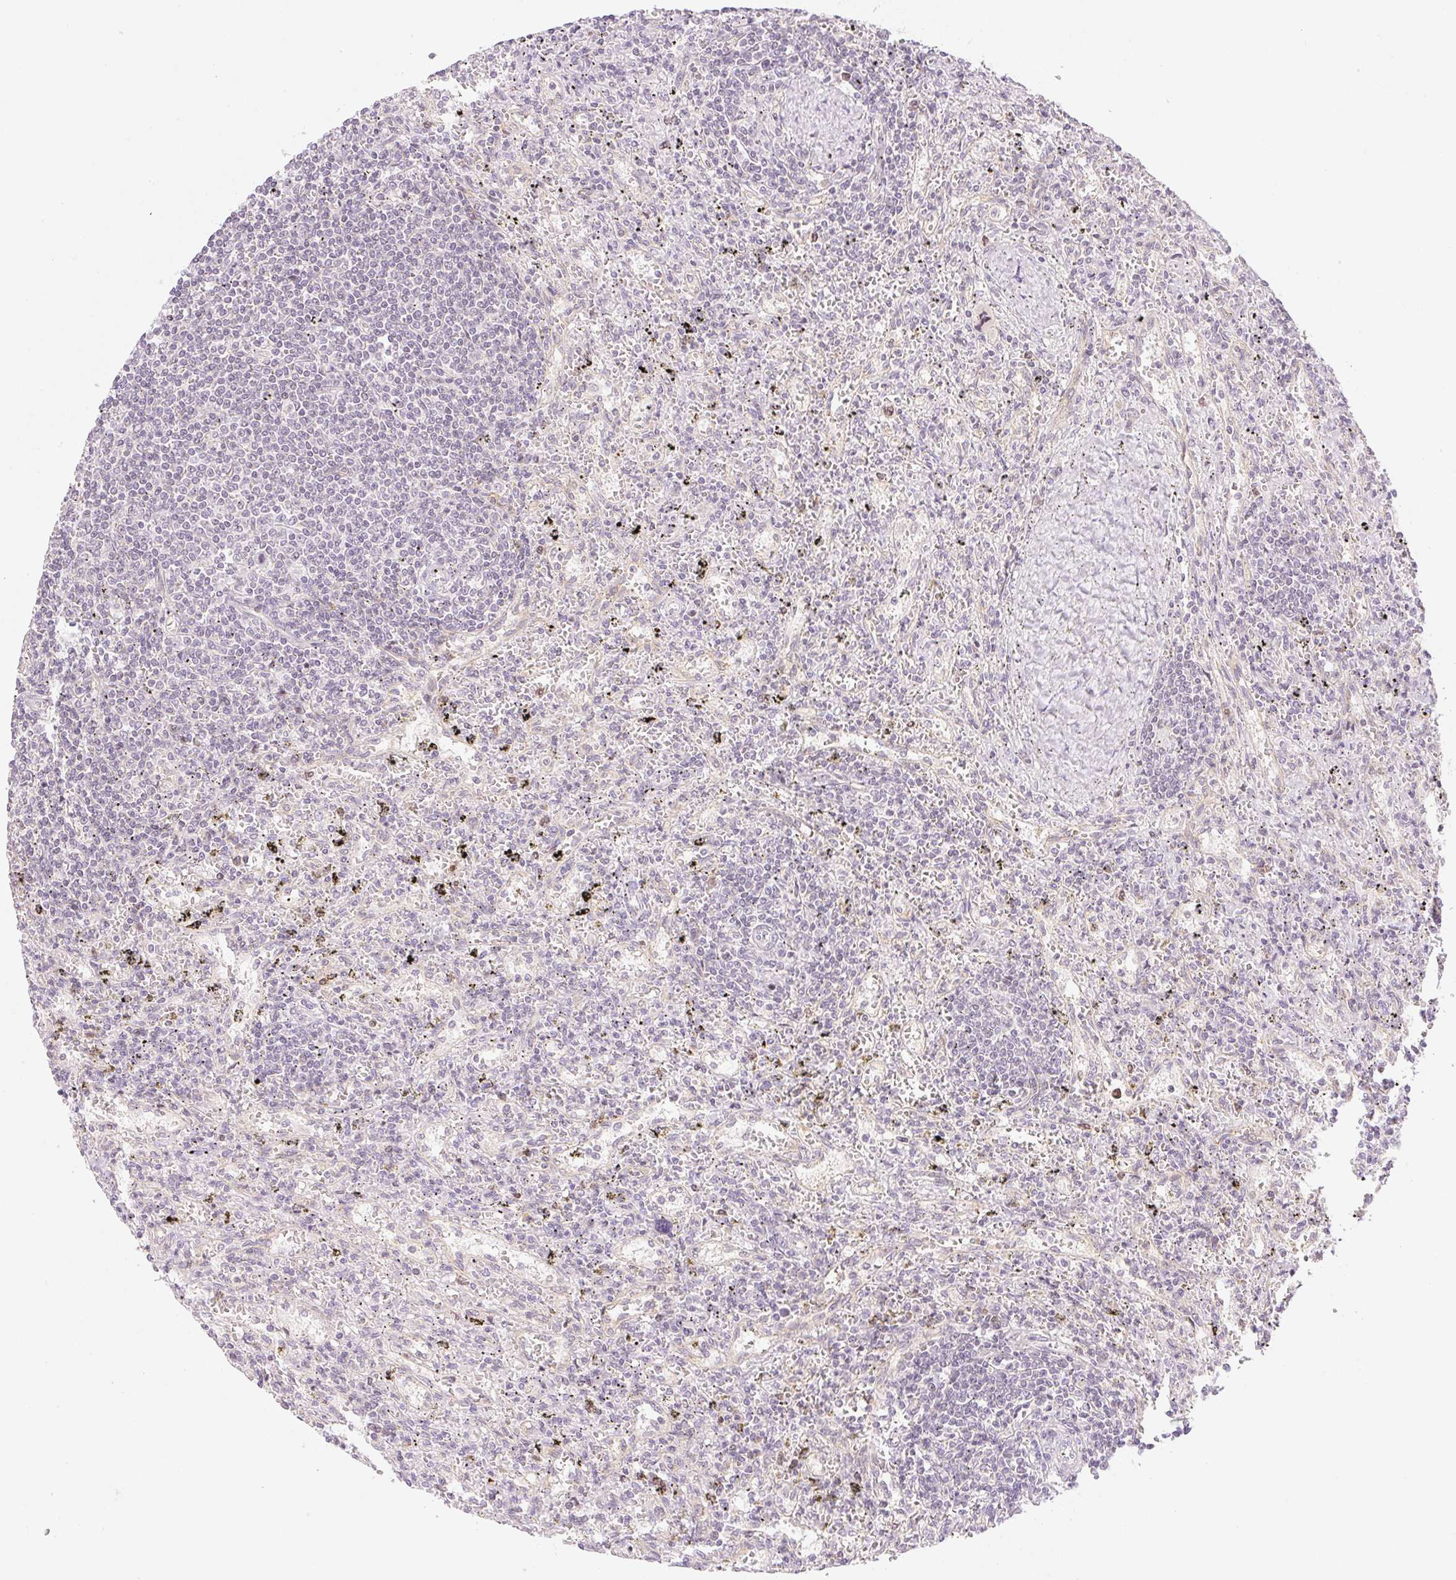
{"staining": {"intensity": "negative", "quantity": "none", "location": "none"}, "tissue": "lymphoma", "cell_type": "Tumor cells", "image_type": "cancer", "snomed": [{"axis": "morphology", "description": "Malignant lymphoma, non-Hodgkin's type, Low grade"}, {"axis": "topography", "description": "Spleen"}], "caption": "Lymphoma was stained to show a protein in brown. There is no significant positivity in tumor cells.", "gene": "CASKIN1", "patient": {"sex": "male", "age": 76}}